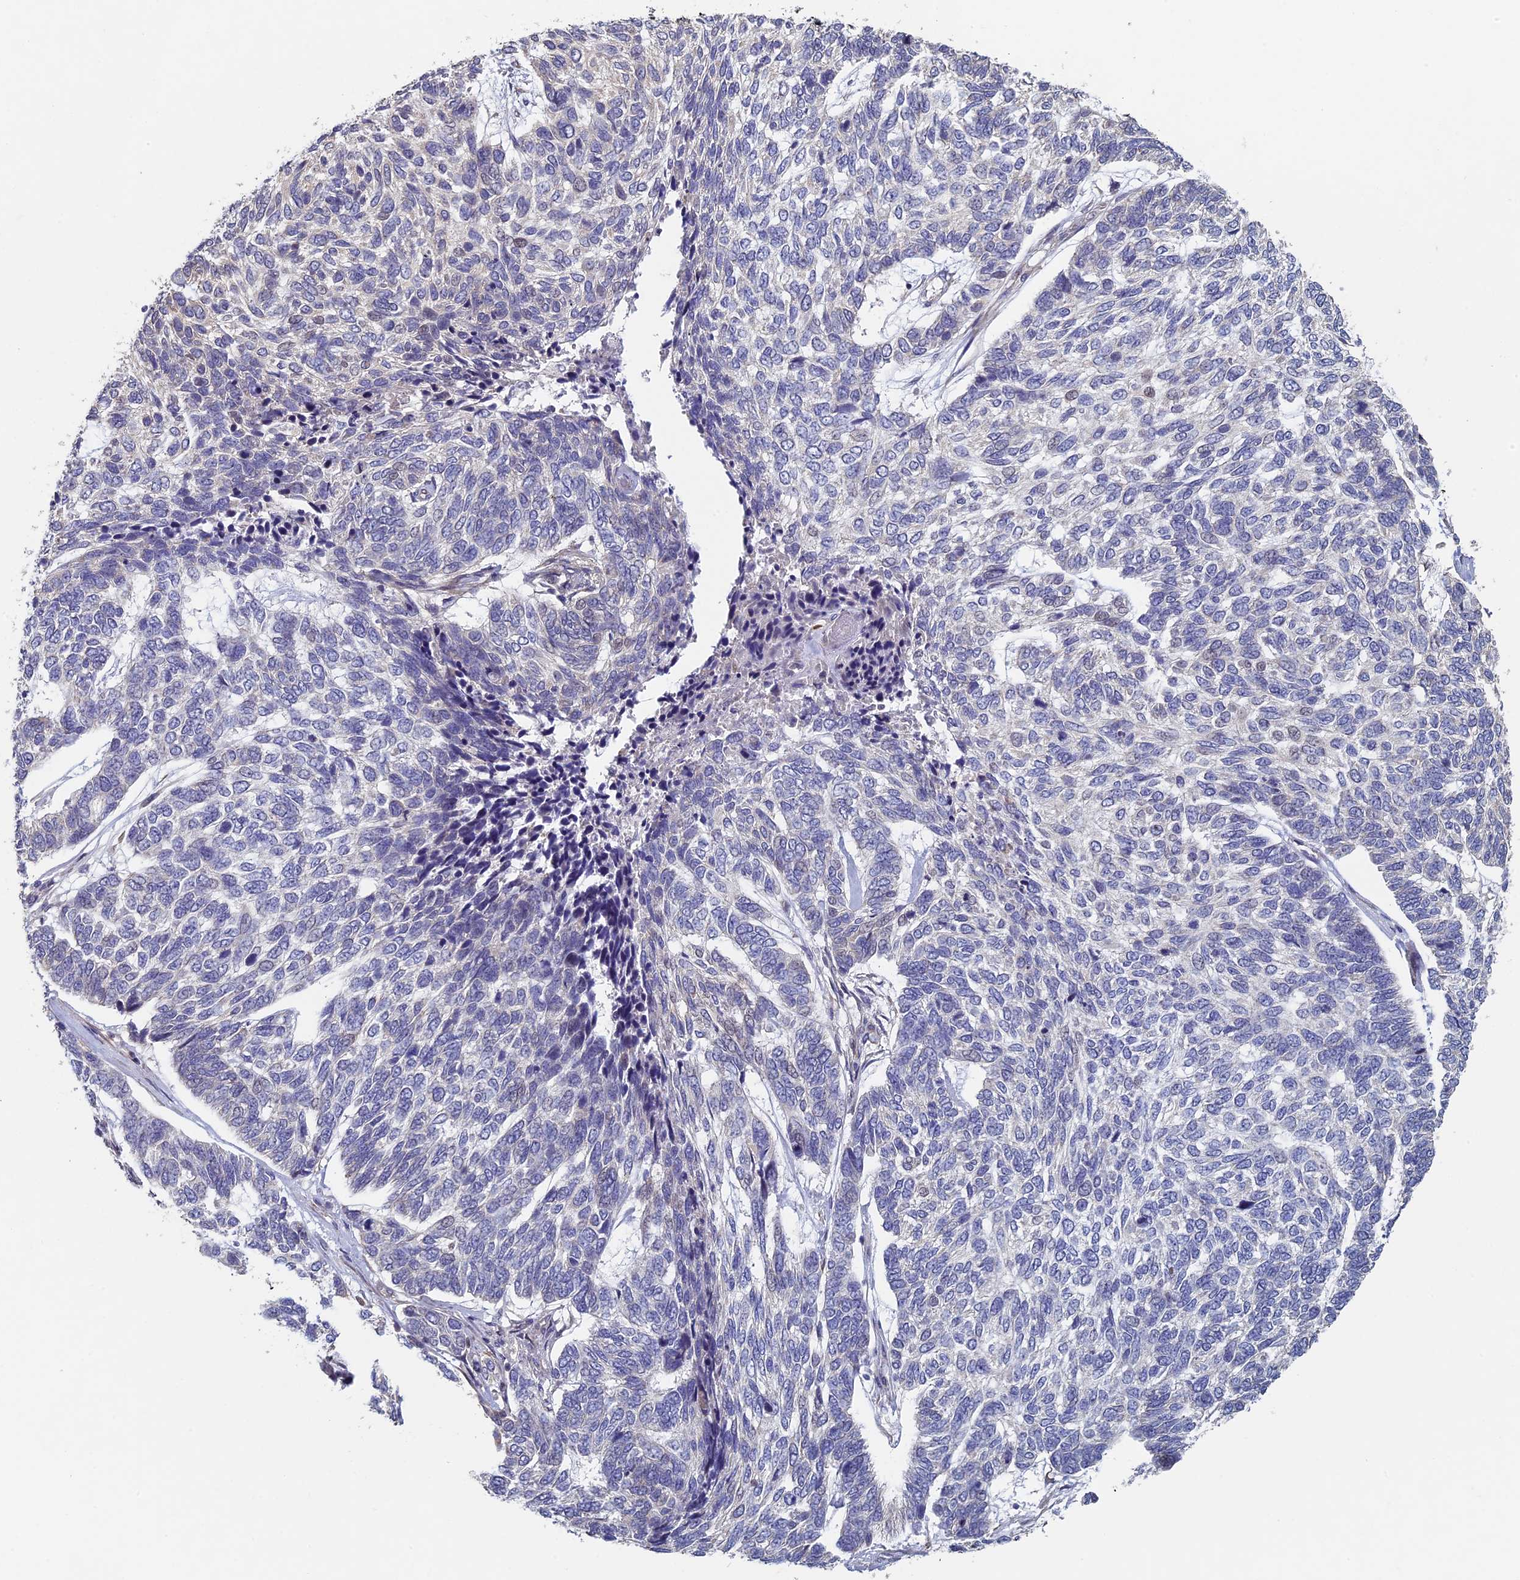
{"staining": {"intensity": "negative", "quantity": "none", "location": "none"}, "tissue": "skin cancer", "cell_type": "Tumor cells", "image_type": "cancer", "snomed": [{"axis": "morphology", "description": "Basal cell carcinoma"}, {"axis": "topography", "description": "Skin"}], "caption": "Immunohistochemical staining of basal cell carcinoma (skin) exhibits no significant expression in tumor cells.", "gene": "DIXDC1", "patient": {"sex": "female", "age": 65}}